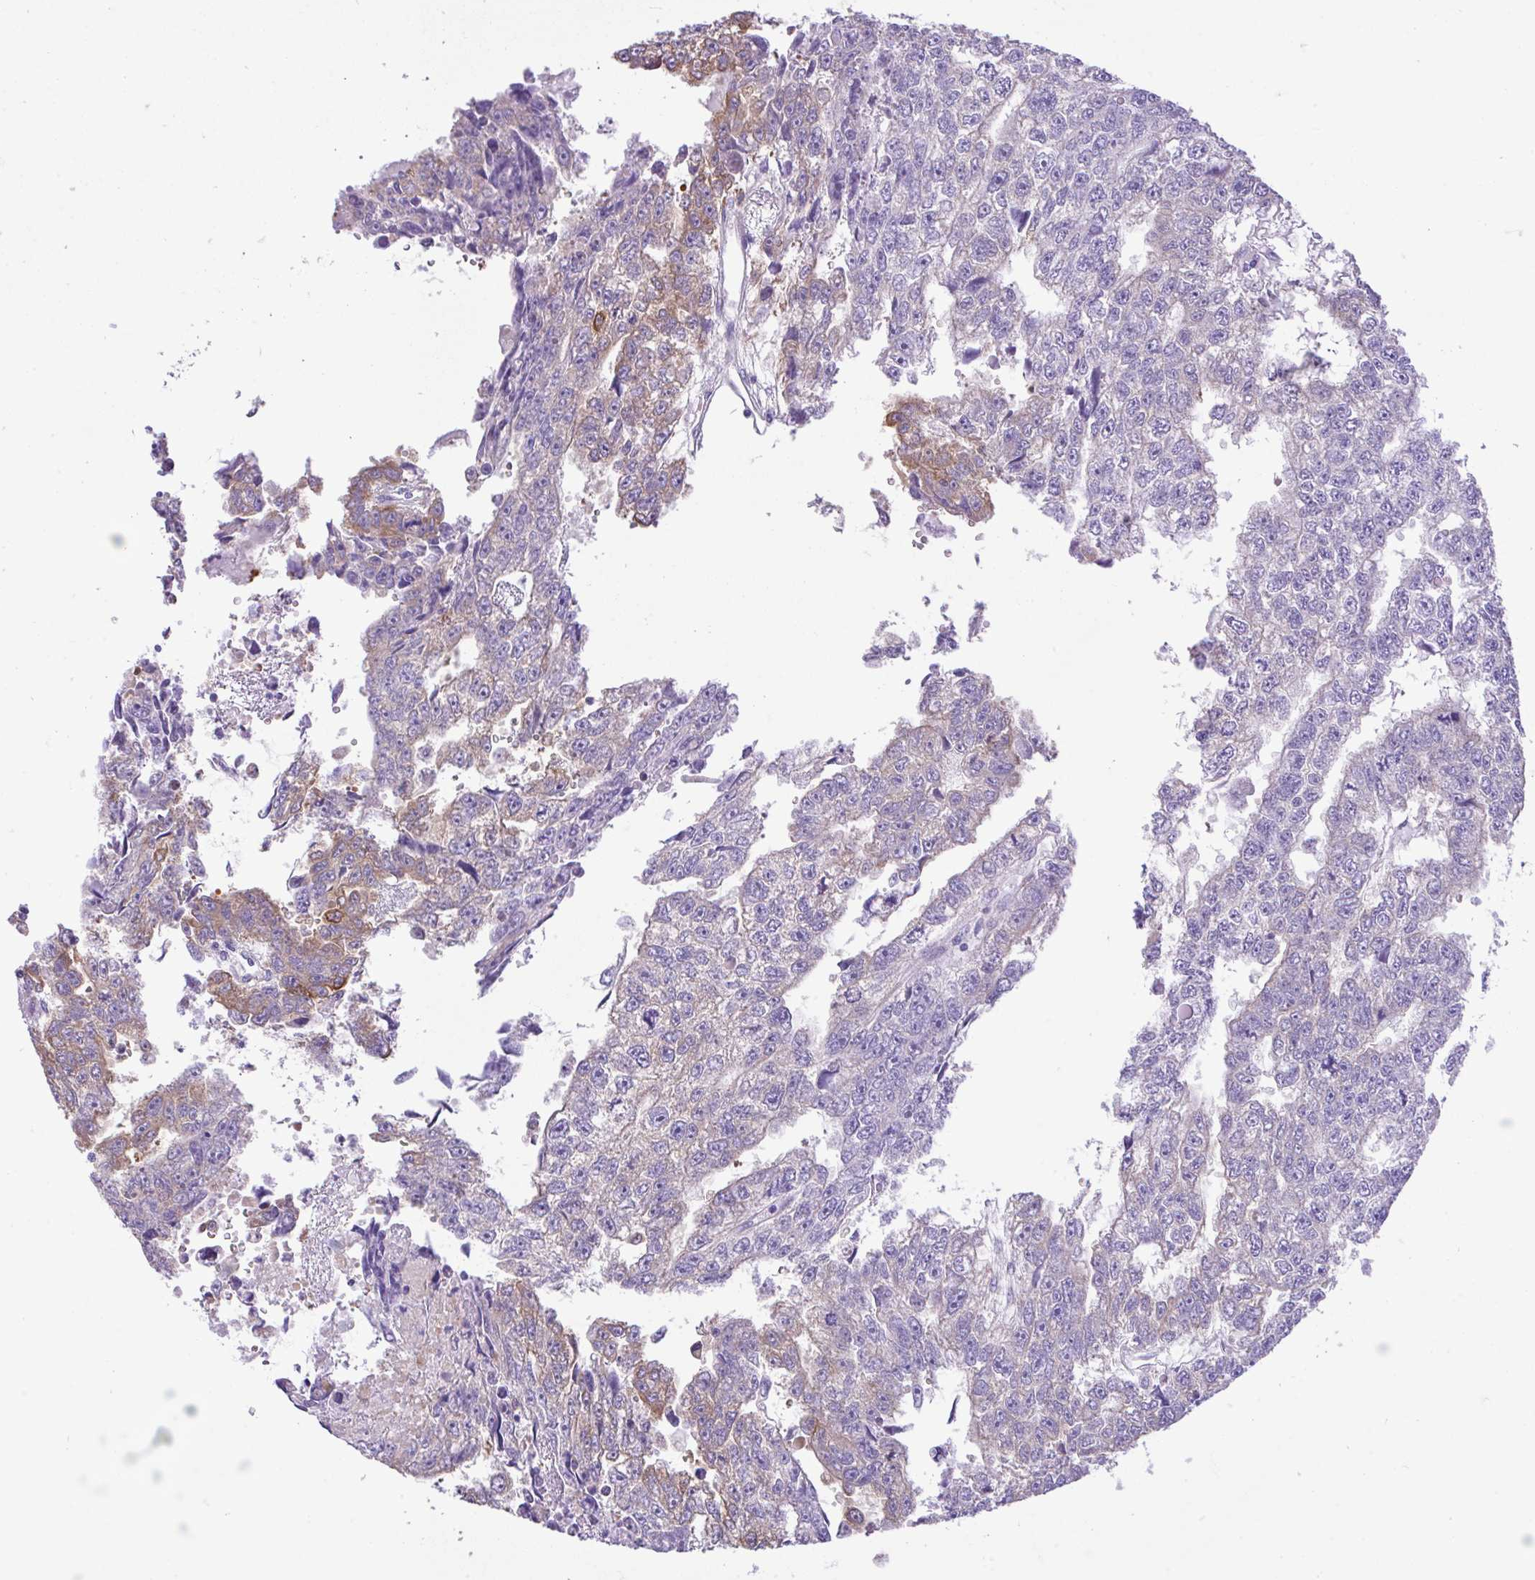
{"staining": {"intensity": "moderate", "quantity": "25%-75%", "location": "cytoplasmic/membranous"}, "tissue": "testis cancer", "cell_type": "Tumor cells", "image_type": "cancer", "snomed": [{"axis": "morphology", "description": "Carcinoma, Embryonal, NOS"}, {"axis": "topography", "description": "Testis"}], "caption": "Immunohistochemical staining of testis embryonal carcinoma exhibits medium levels of moderate cytoplasmic/membranous protein staining in approximately 25%-75% of tumor cells.", "gene": "EEF1A2", "patient": {"sex": "male", "age": 20}}